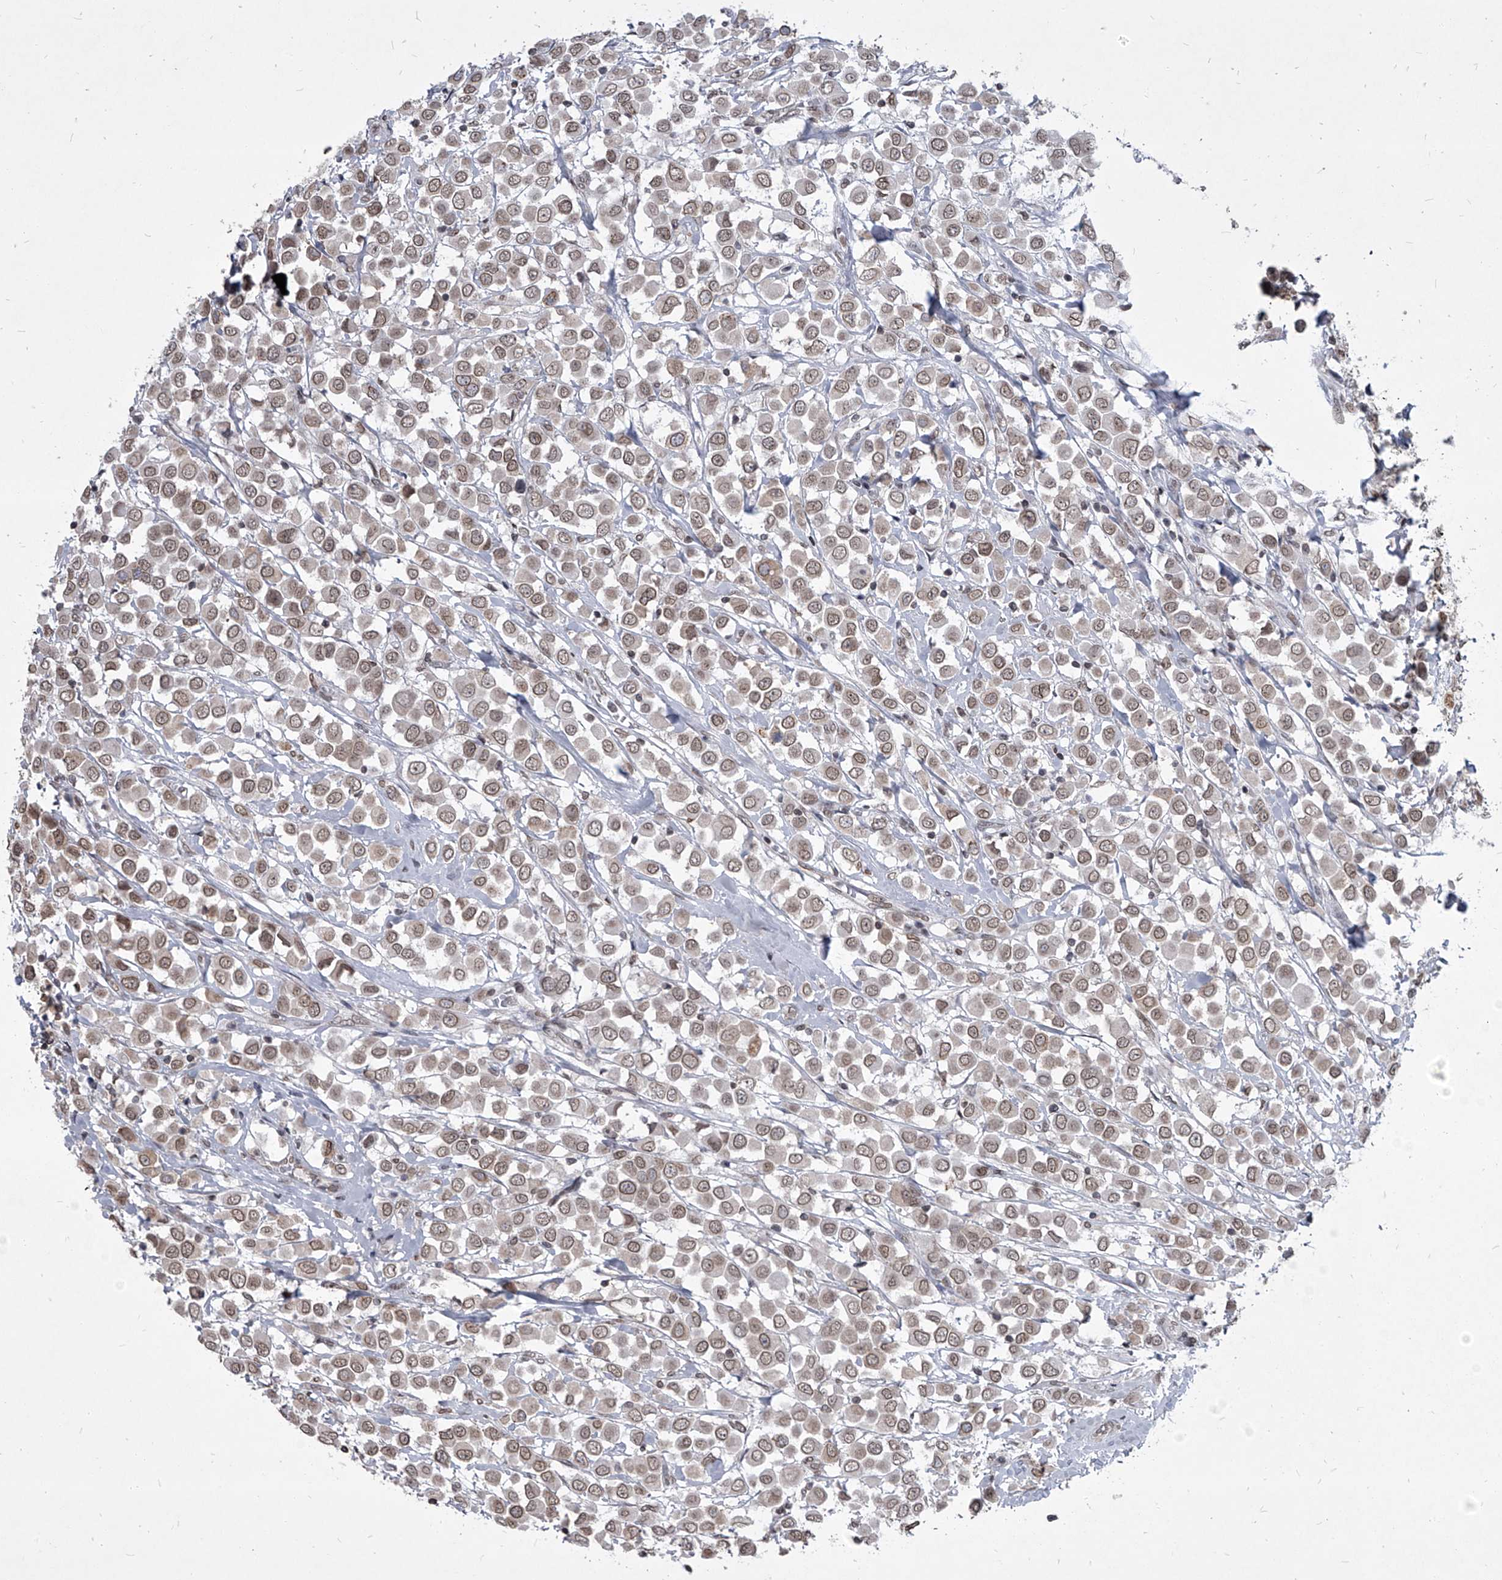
{"staining": {"intensity": "moderate", "quantity": ">75%", "location": "nuclear"}, "tissue": "breast cancer", "cell_type": "Tumor cells", "image_type": "cancer", "snomed": [{"axis": "morphology", "description": "Duct carcinoma"}, {"axis": "topography", "description": "Breast"}], "caption": "Immunohistochemical staining of human breast cancer displays medium levels of moderate nuclear positivity in approximately >75% of tumor cells.", "gene": "PPIL4", "patient": {"sex": "female", "age": 61}}